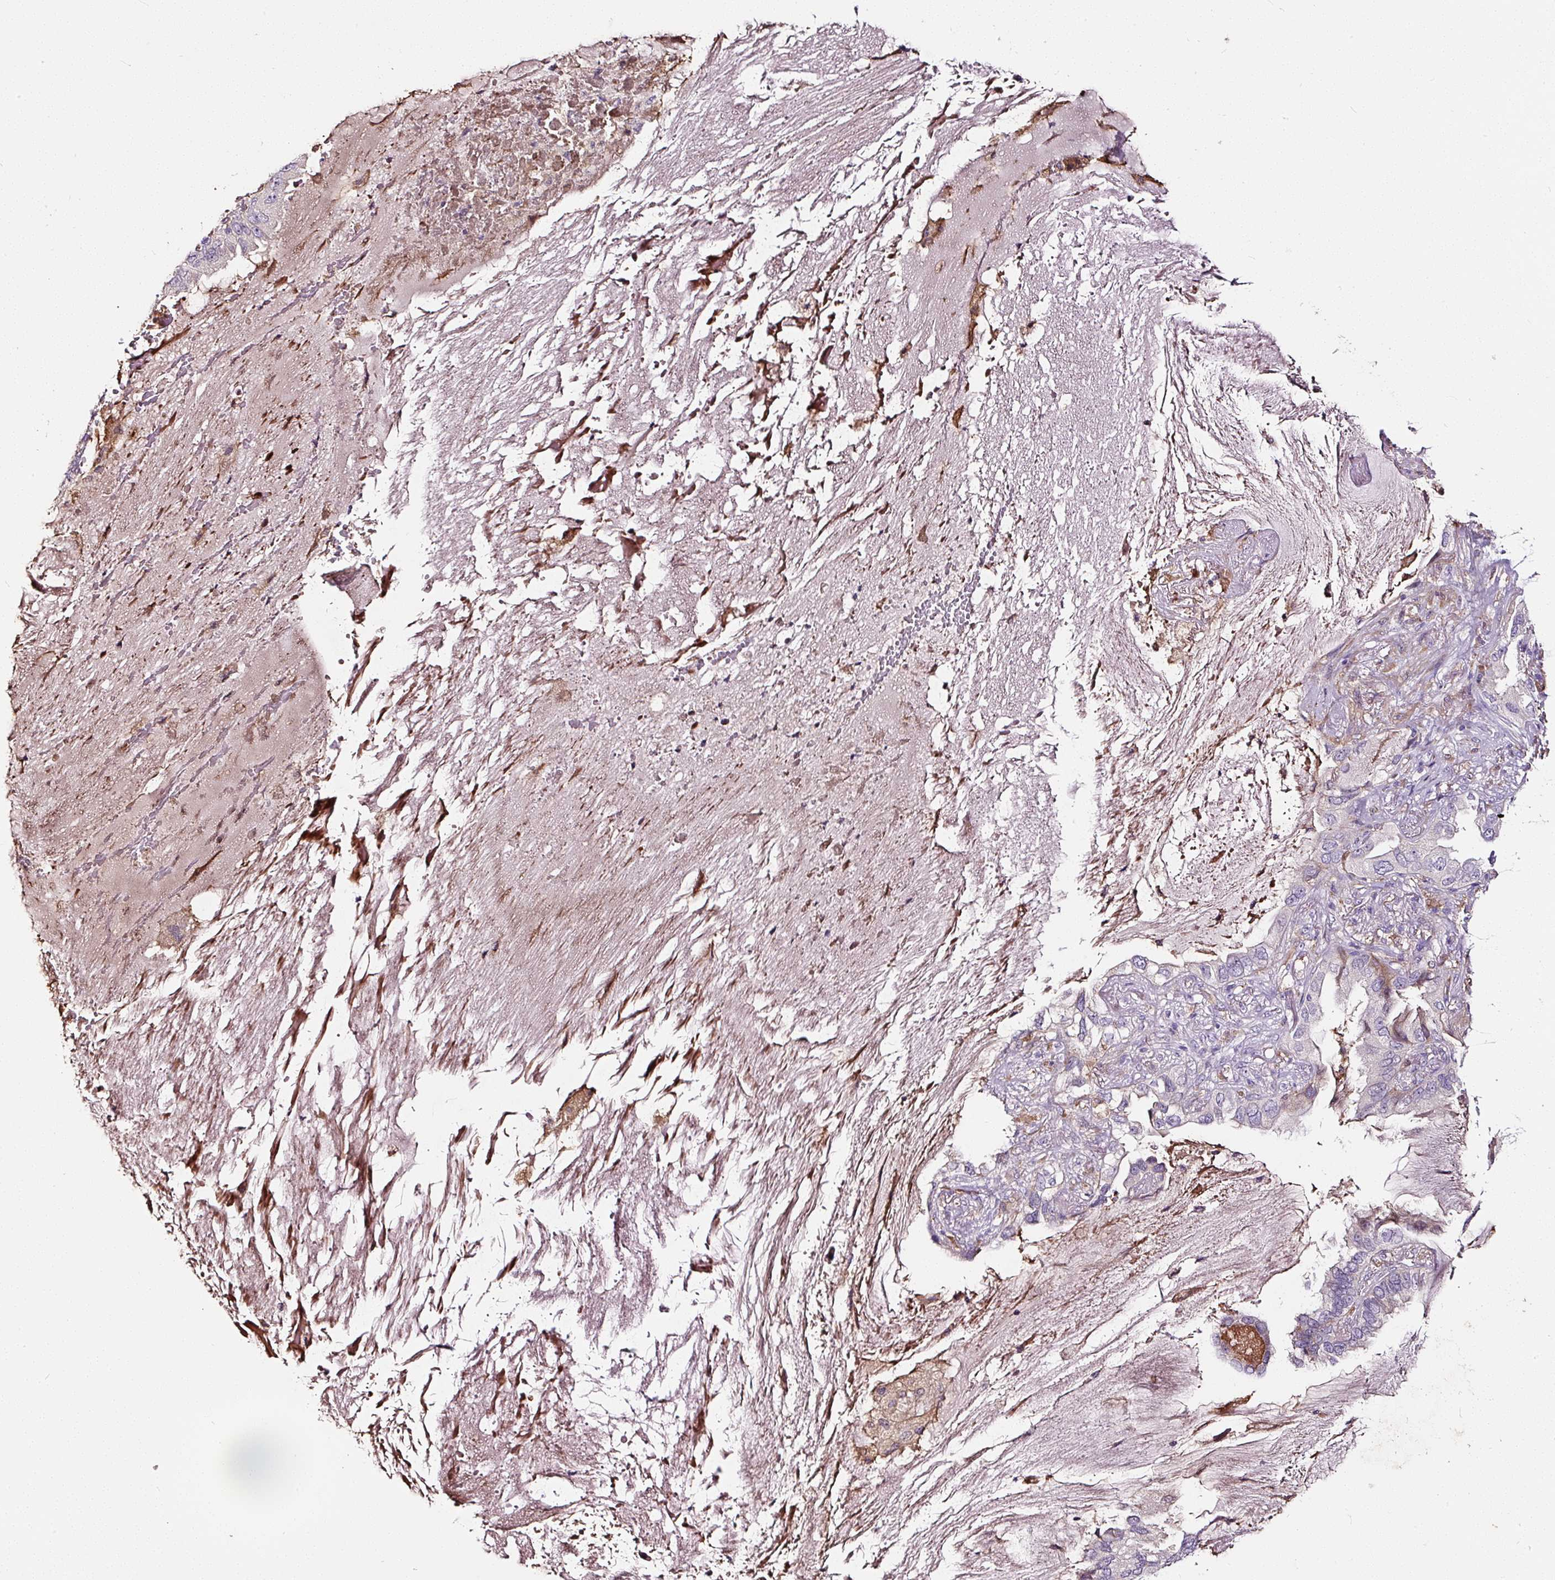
{"staining": {"intensity": "negative", "quantity": "none", "location": "none"}, "tissue": "lung cancer", "cell_type": "Tumor cells", "image_type": "cancer", "snomed": [{"axis": "morphology", "description": "Adenocarcinoma, NOS"}, {"axis": "topography", "description": "Lung"}], "caption": "Tumor cells show no significant protein expression in adenocarcinoma (lung).", "gene": "LRRC24", "patient": {"sex": "female", "age": 69}}